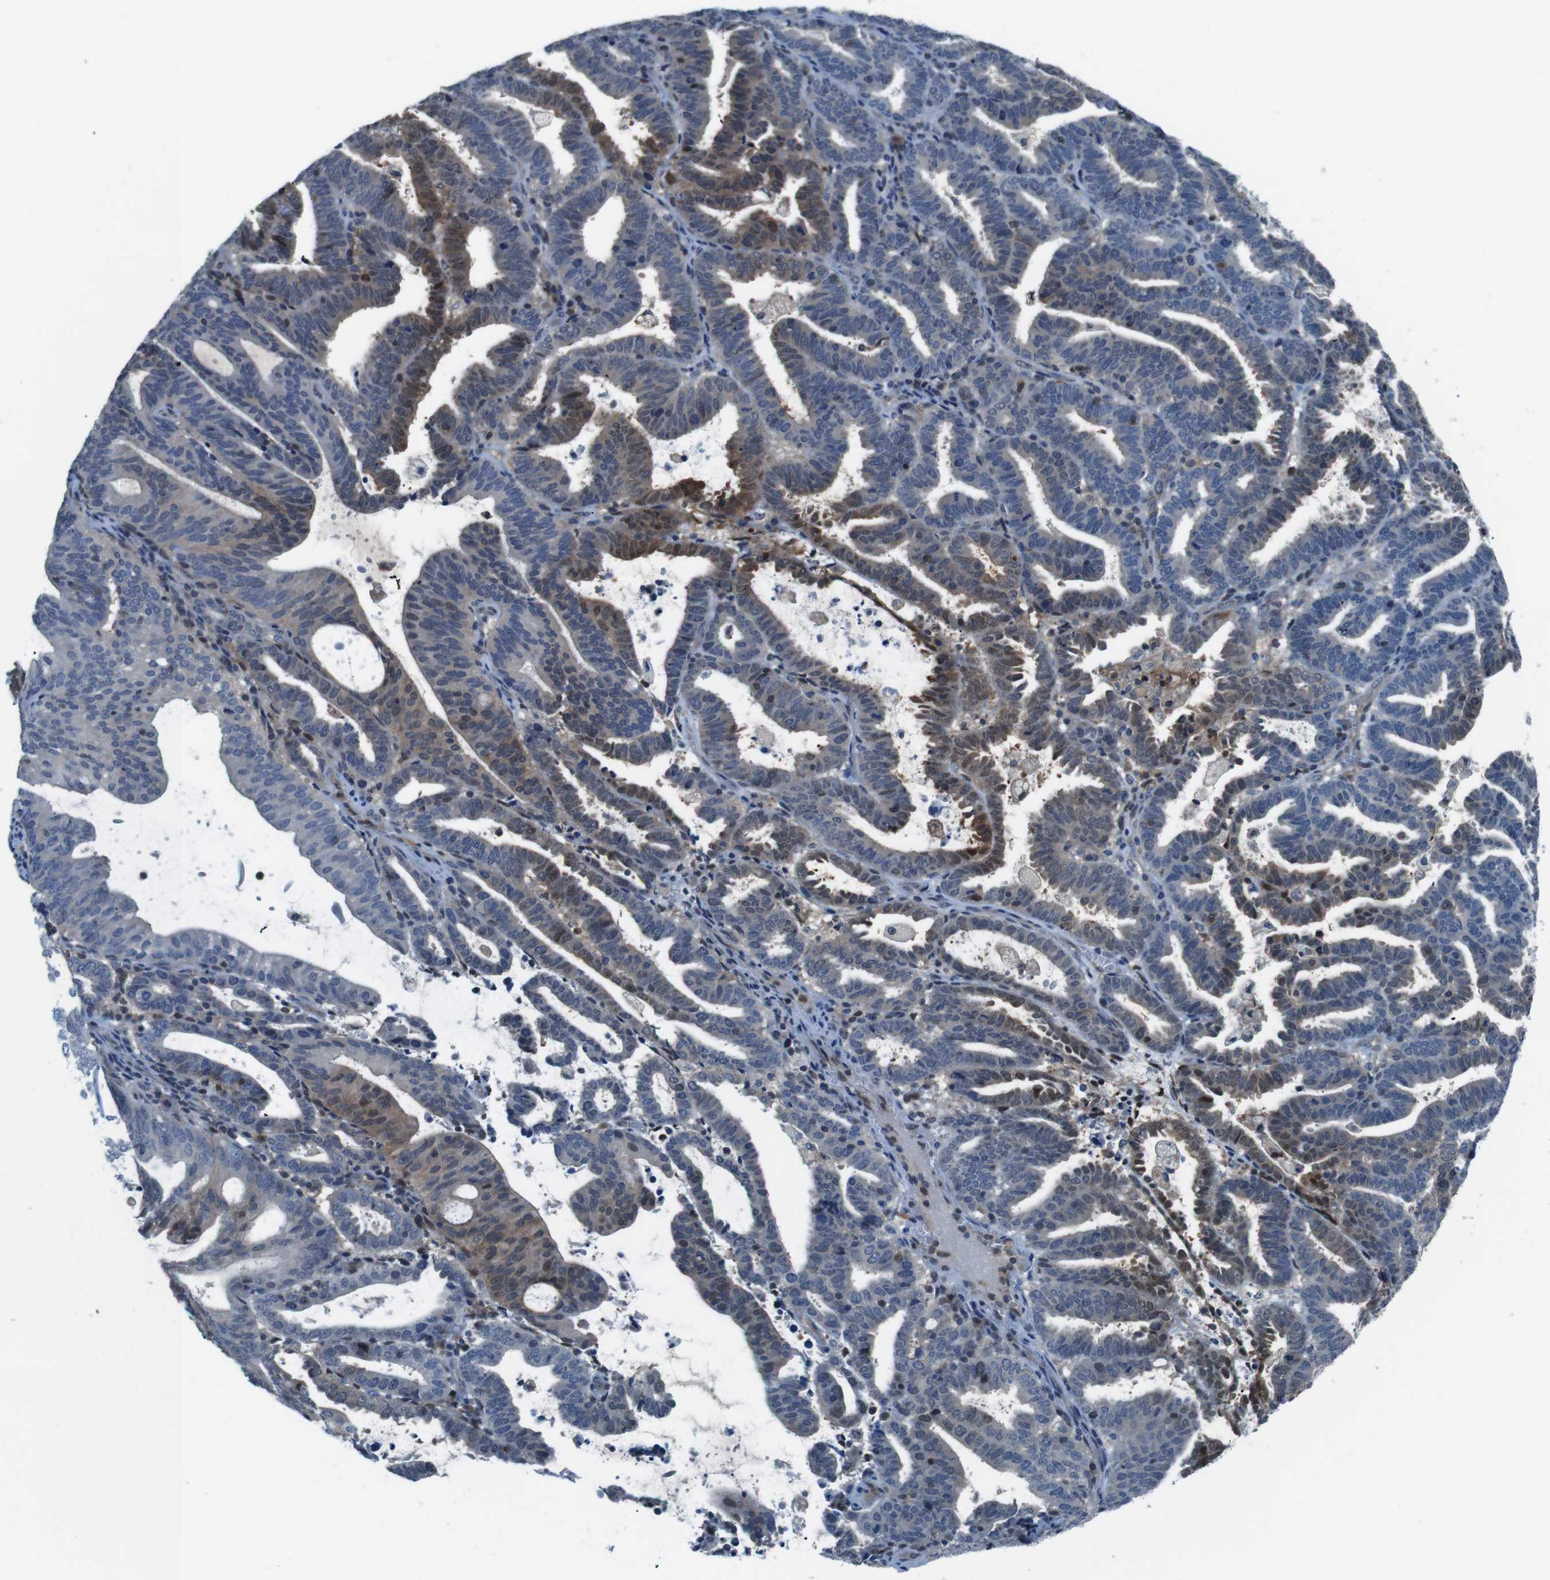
{"staining": {"intensity": "moderate", "quantity": "25%-75%", "location": "cytoplasmic/membranous,nuclear"}, "tissue": "endometrial cancer", "cell_type": "Tumor cells", "image_type": "cancer", "snomed": [{"axis": "morphology", "description": "Adenocarcinoma, NOS"}, {"axis": "topography", "description": "Uterus"}], "caption": "Adenocarcinoma (endometrial) was stained to show a protein in brown. There is medium levels of moderate cytoplasmic/membranous and nuclear staining in about 25%-75% of tumor cells.", "gene": "NANOS2", "patient": {"sex": "female", "age": 83}}